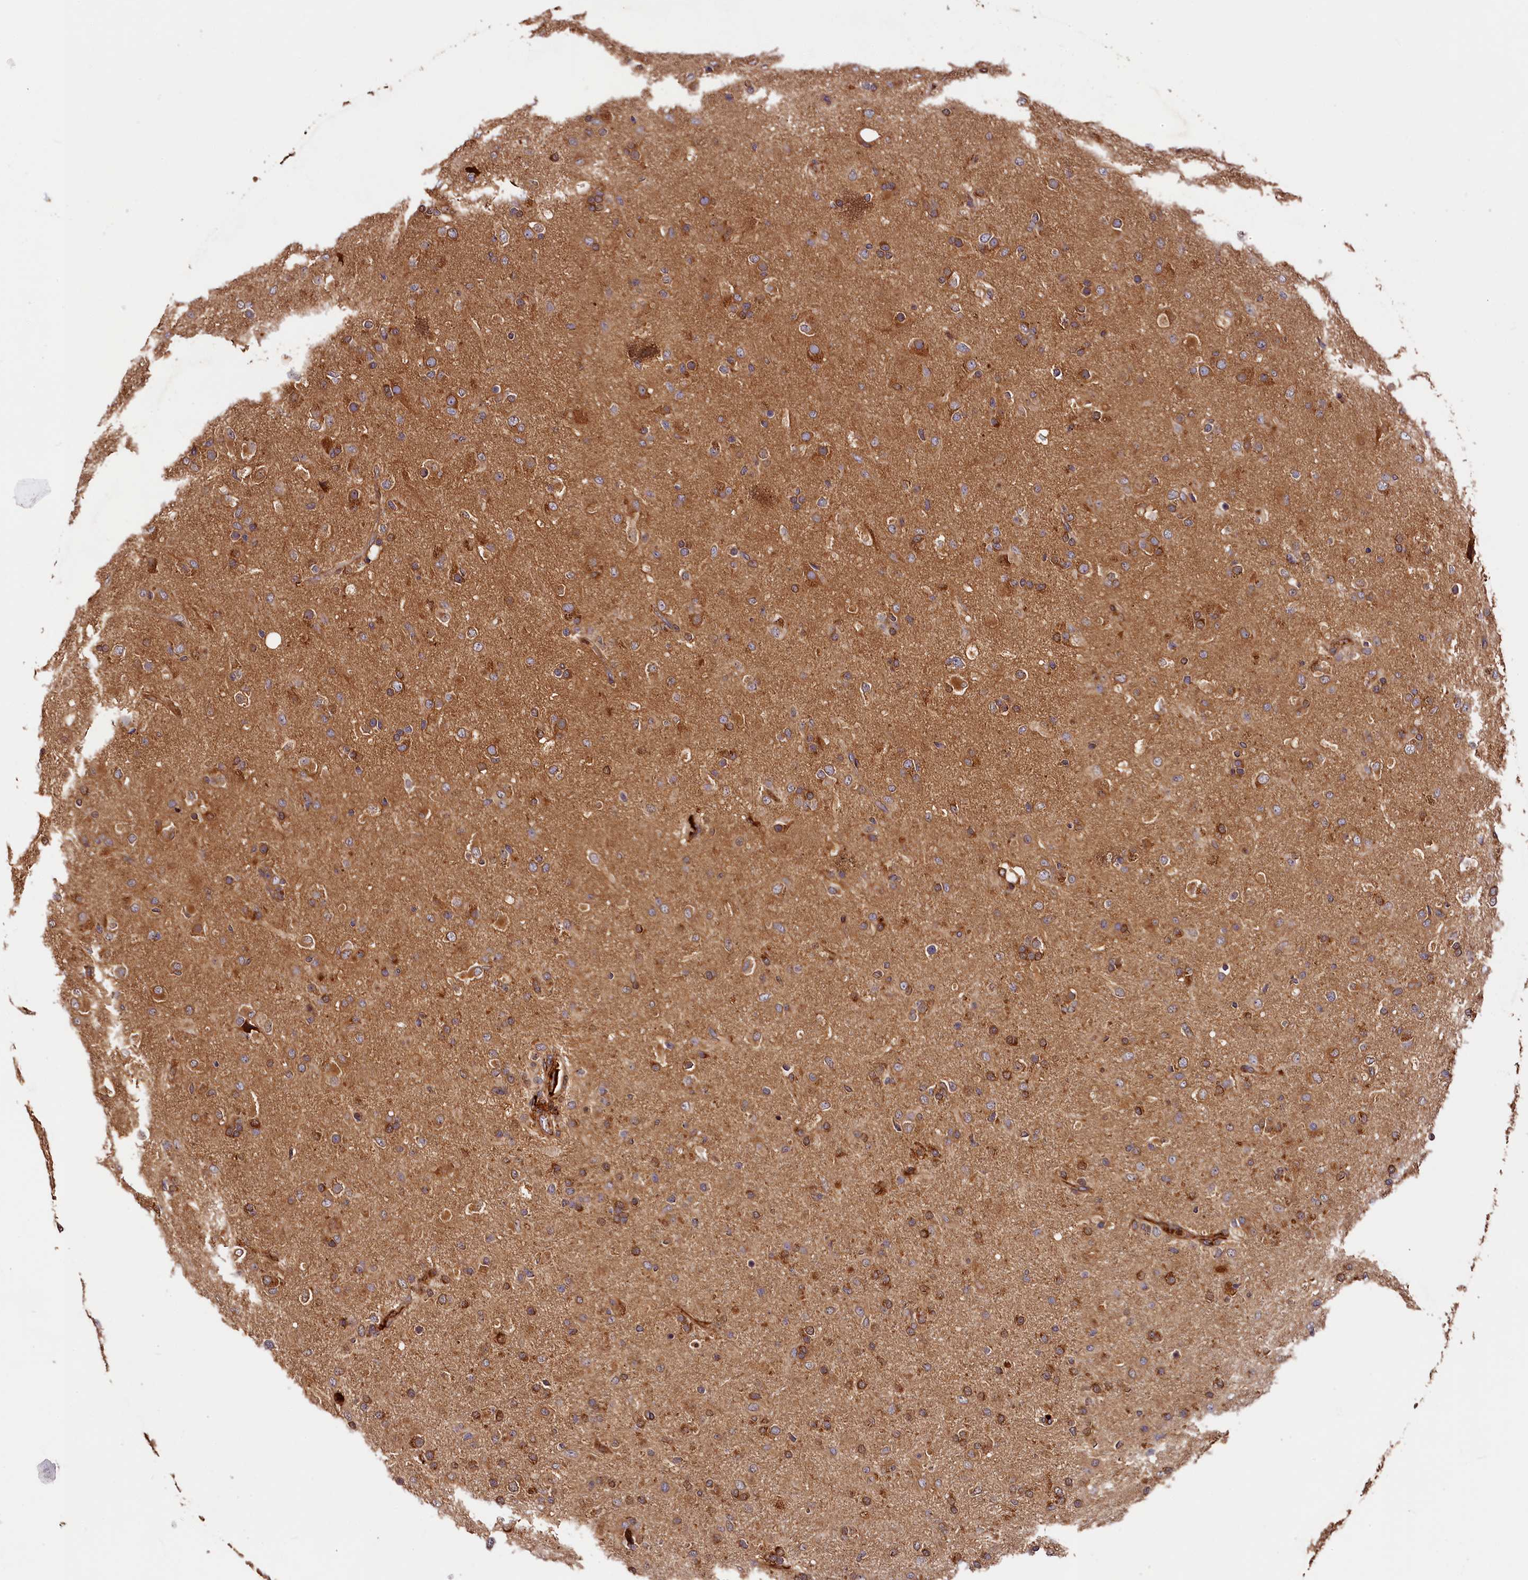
{"staining": {"intensity": "moderate", "quantity": ">75%", "location": "cytoplasmic/membranous"}, "tissue": "glioma", "cell_type": "Tumor cells", "image_type": "cancer", "snomed": [{"axis": "morphology", "description": "Glioma, malignant, Low grade"}, {"axis": "topography", "description": "Brain"}], "caption": "Immunohistochemistry micrograph of neoplastic tissue: human malignant glioma (low-grade) stained using immunohistochemistry (IHC) demonstrates medium levels of moderate protein expression localized specifically in the cytoplasmic/membranous of tumor cells, appearing as a cytoplasmic/membranous brown color.", "gene": "HMOX2", "patient": {"sex": "male", "age": 65}}